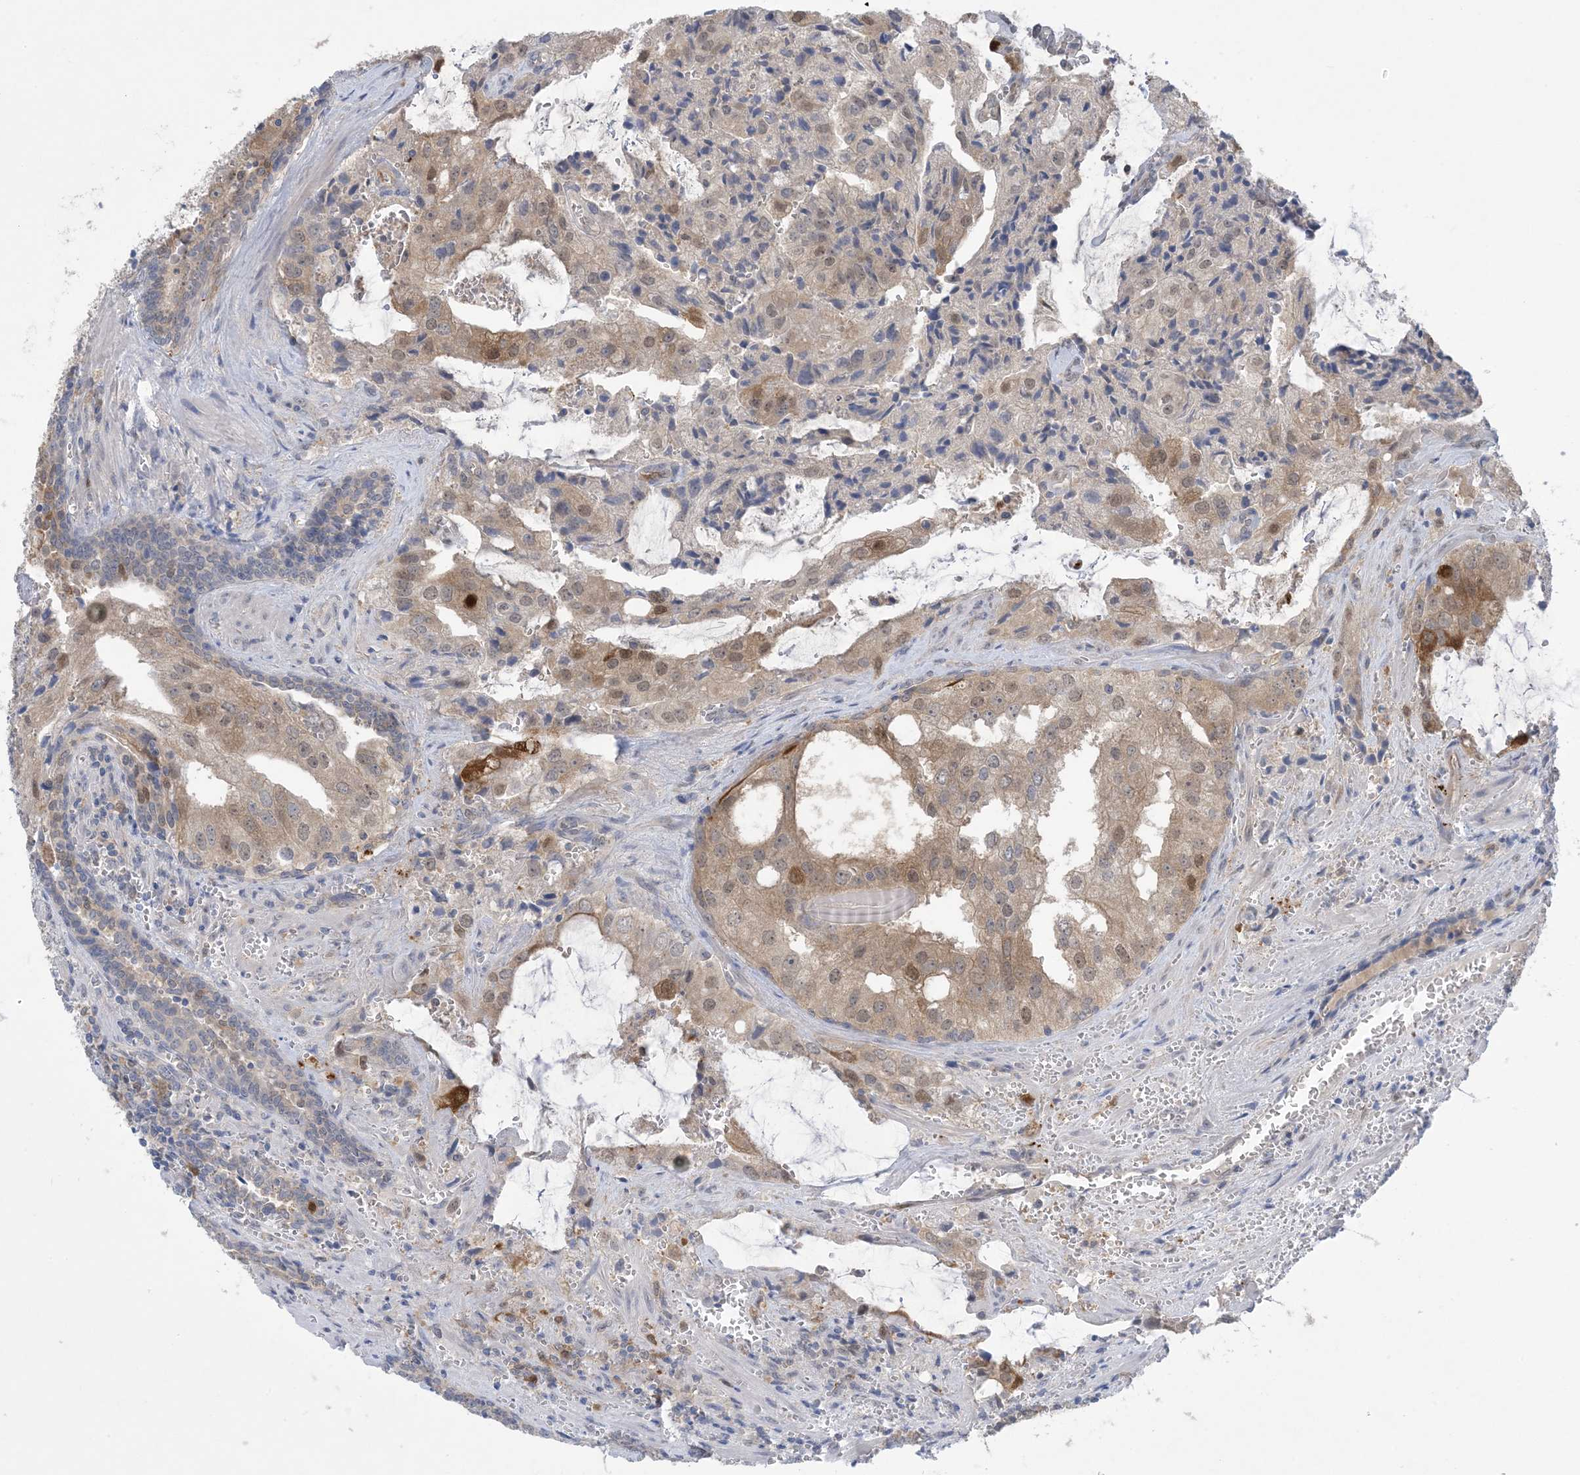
{"staining": {"intensity": "weak", "quantity": ">75%", "location": "cytoplasmic/membranous,nuclear"}, "tissue": "prostate cancer", "cell_type": "Tumor cells", "image_type": "cancer", "snomed": [{"axis": "morphology", "description": "Adenocarcinoma, High grade"}, {"axis": "topography", "description": "Prostate"}], "caption": "DAB (3,3'-diaminobenzidine) immunohistochemical staining of adenocarcinoma (high-grade) (prostate) reveals weak cytoplasmic/membranous and nuclear protein expression in about >75% of tumor cells.", "gene": "HMGCS1", "patient": {"sex": "male", "age": 68}}